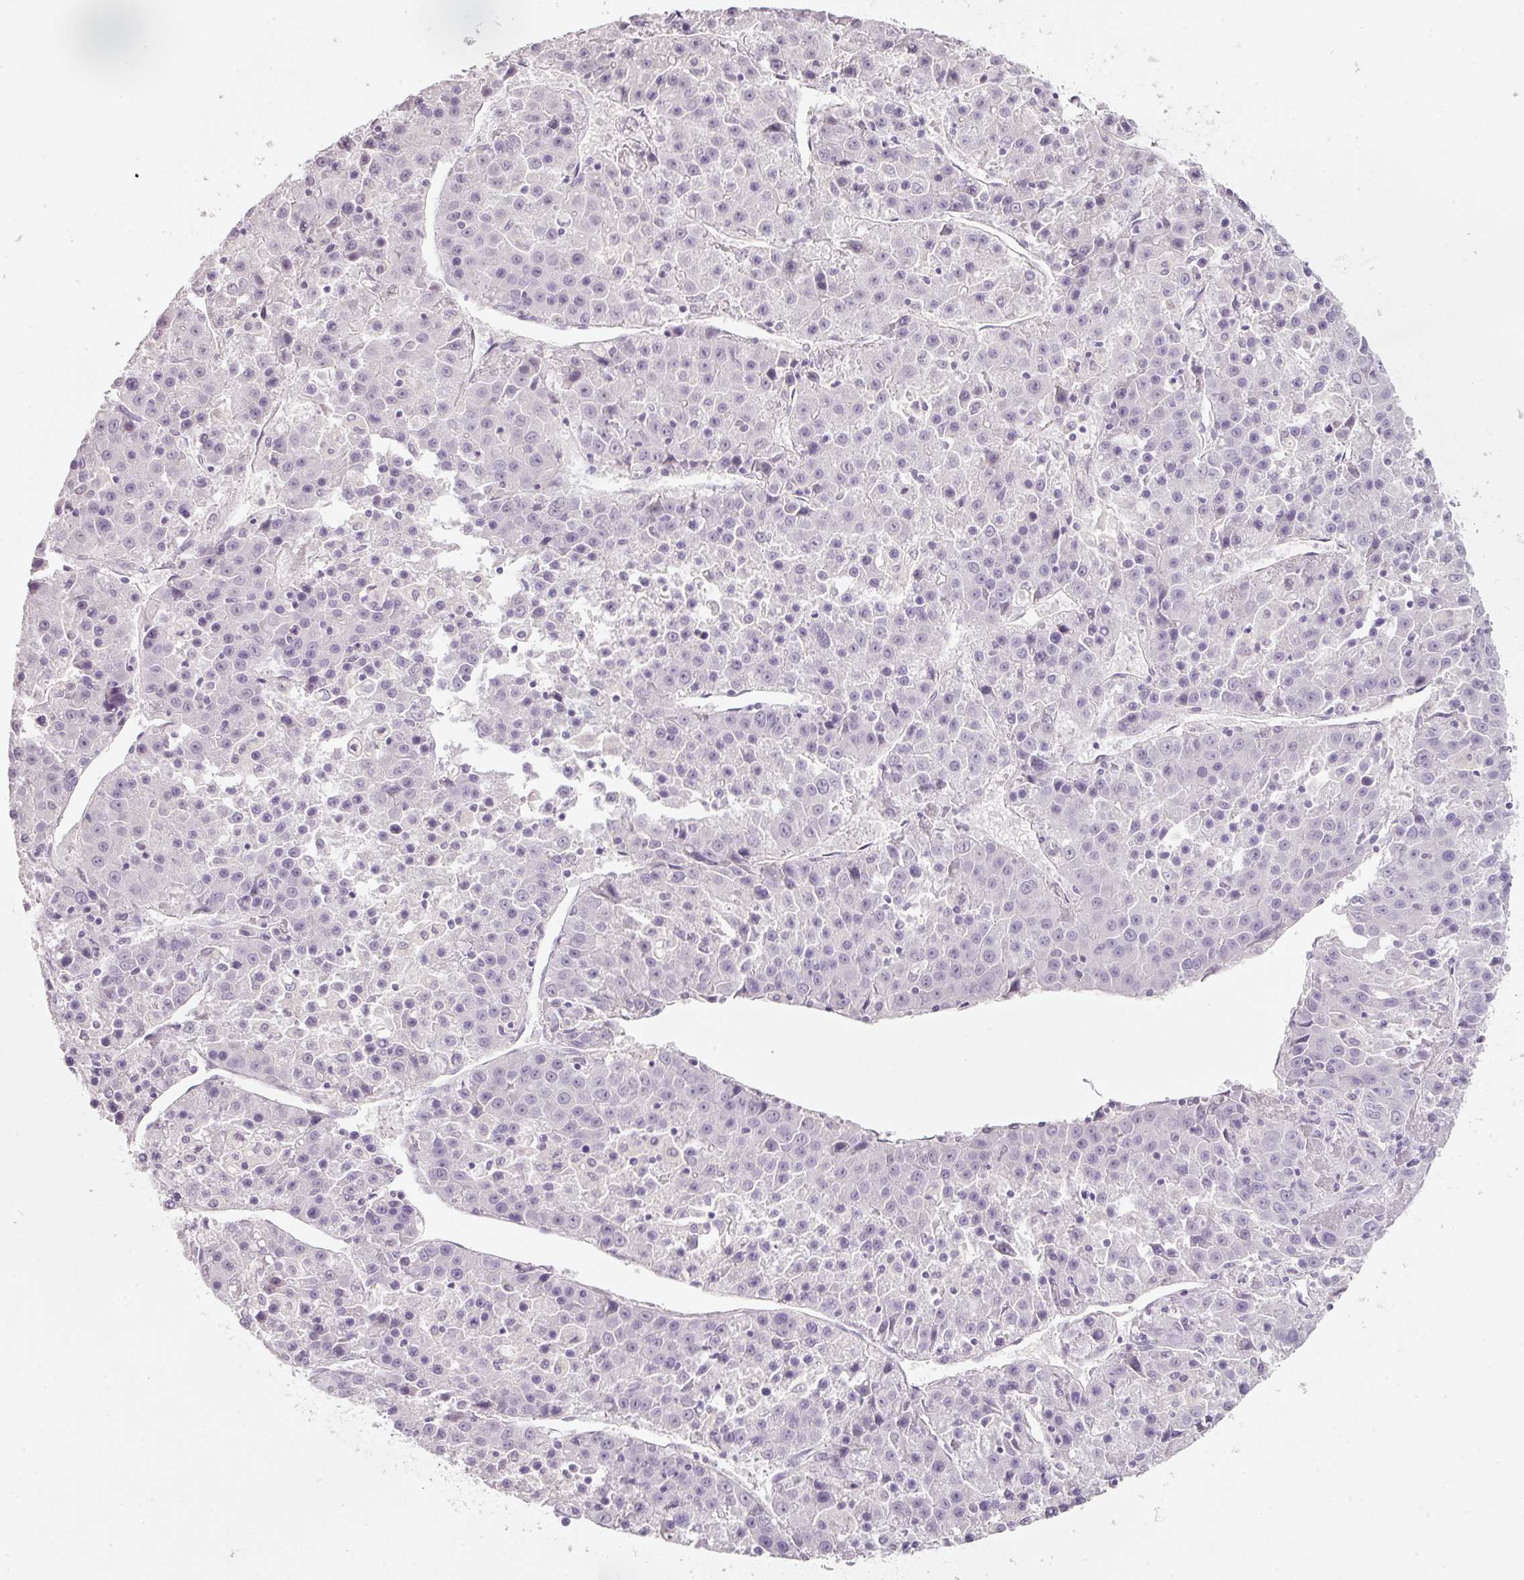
{"staining": {"intensity": "negative", "quantity": "none", "location": "none"}, "tissue": "liver cancer", "cell_type": "Tumor cells", "image_type": "cancer", "snomed": [{"axis": "morphology", "description": "Carcinoma, Hepatocellular, NOS"}, {"axis": "topography", "description": "Liver"}], "caption": "DAB immunohistochemical staining of liver cancer (hepatocellular carcinoma) shows no significant staining in tumor cells.", "gene": "ENSG00000206549", "patient": {"sex": "female", "age": 53}}